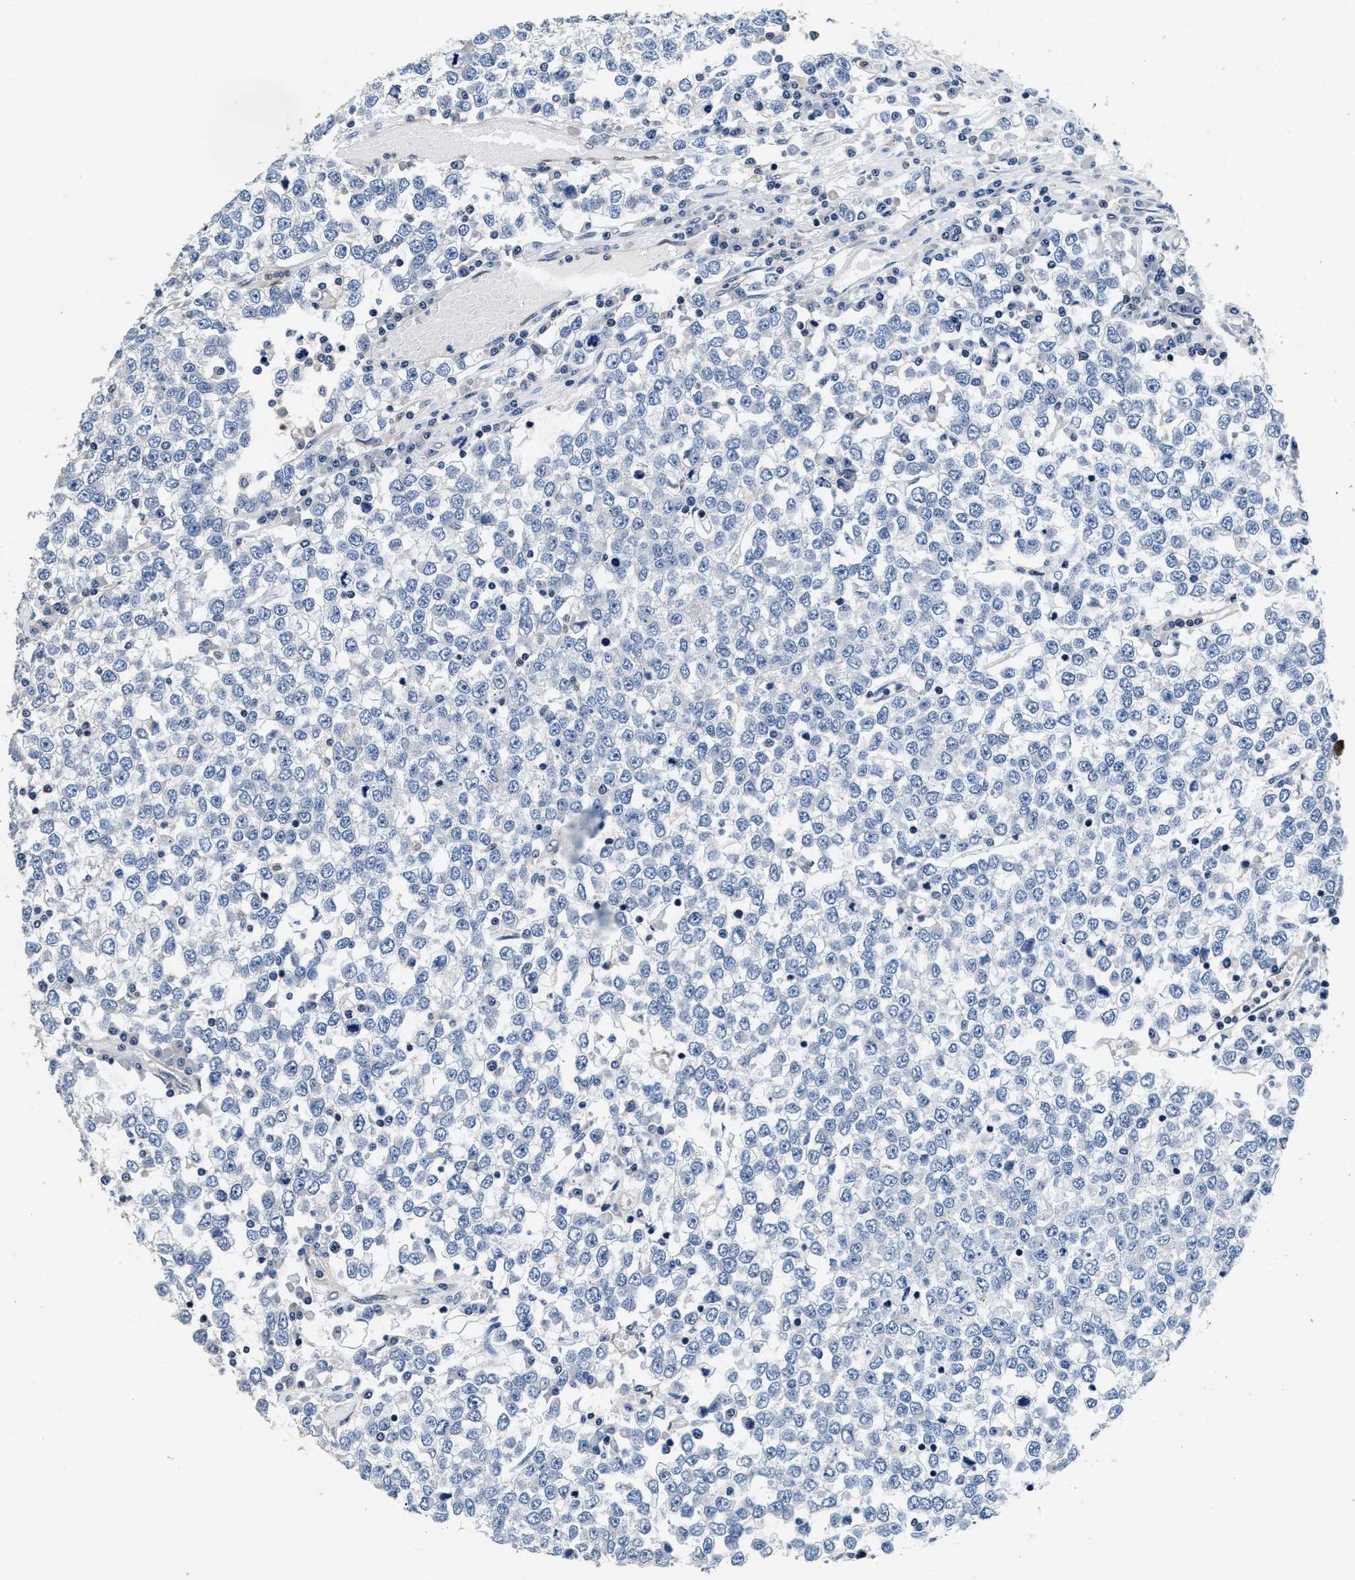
{"staining": {"intensity": "negative", "quantity": "none", "location": "none"}, "tissue": "testis cancer", "cell_type": "Tumor cells", "image_type": "cancer", "snomed": [{"axis": "morphology", "description": "Seminoma, NOS"}, {"axis": "topography", "description": "Testis"}], "caption": "DAB (3,3'-diaminobenzidine) immunohistochemical staining of testis seminoma shows no significant expression in tumor cells.", "gene": "ANKIB1", "patient": {"sex": "male", "age": 65}}